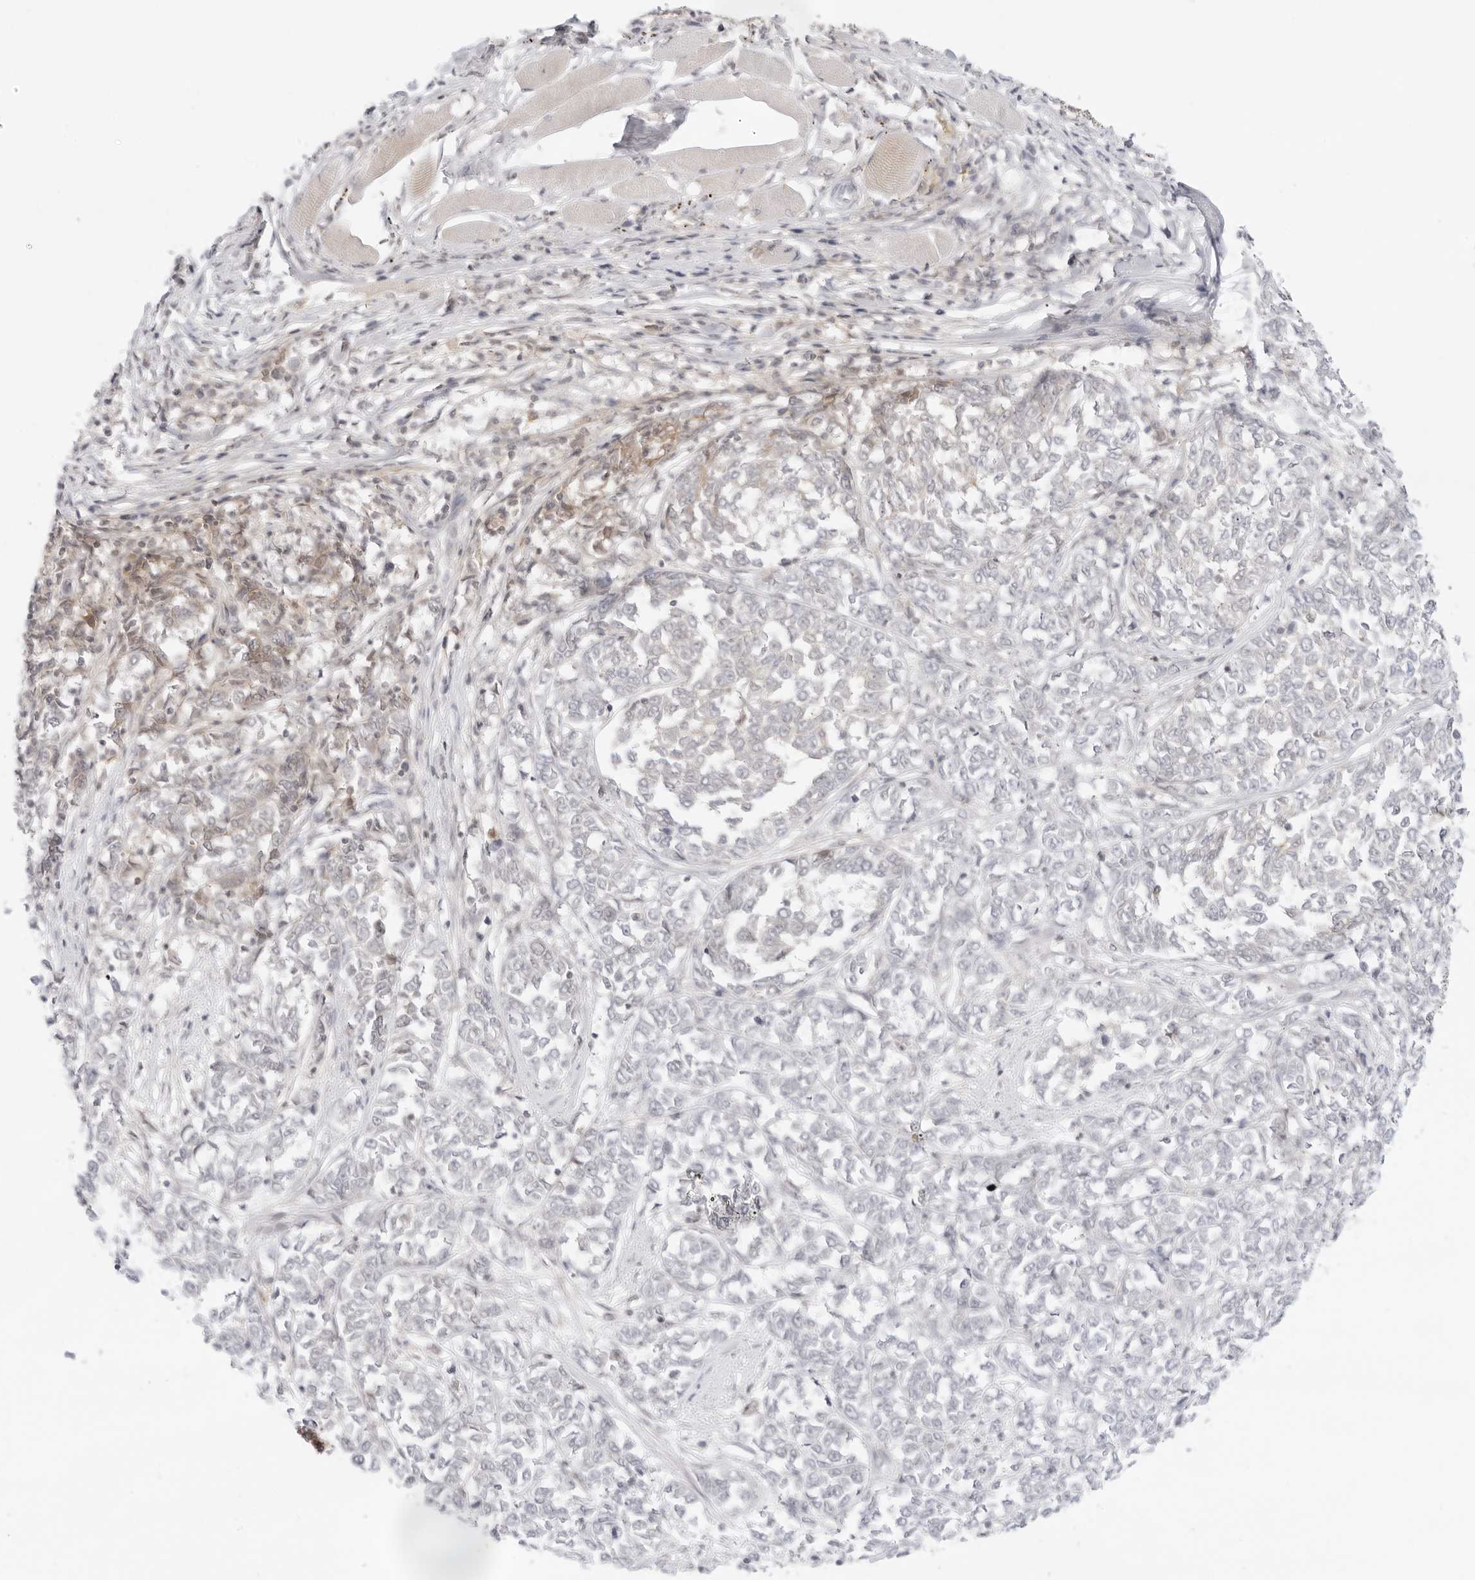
{"staining": {"intensity": "moderate", "quantity": "25%-75%", "location": "cytoplasmic/membranous"}, "tissue": "melanoma", "cell_type": "Tumor cells", "image_type": "cancer", "snomed": [{"axis": "morphology", "description": "Malignant melanoma, NOS"}, {"axis": "topography", "description": "Skin"}], "caption": "This is a histology image of immunohistochemistry staining of malignant melanoma, which shows moderate positivity in the cytoplasmic/membranous of tumor cells.", "gene": "TNFRSF14", "patient": {"sex": "female", "age": 72}}